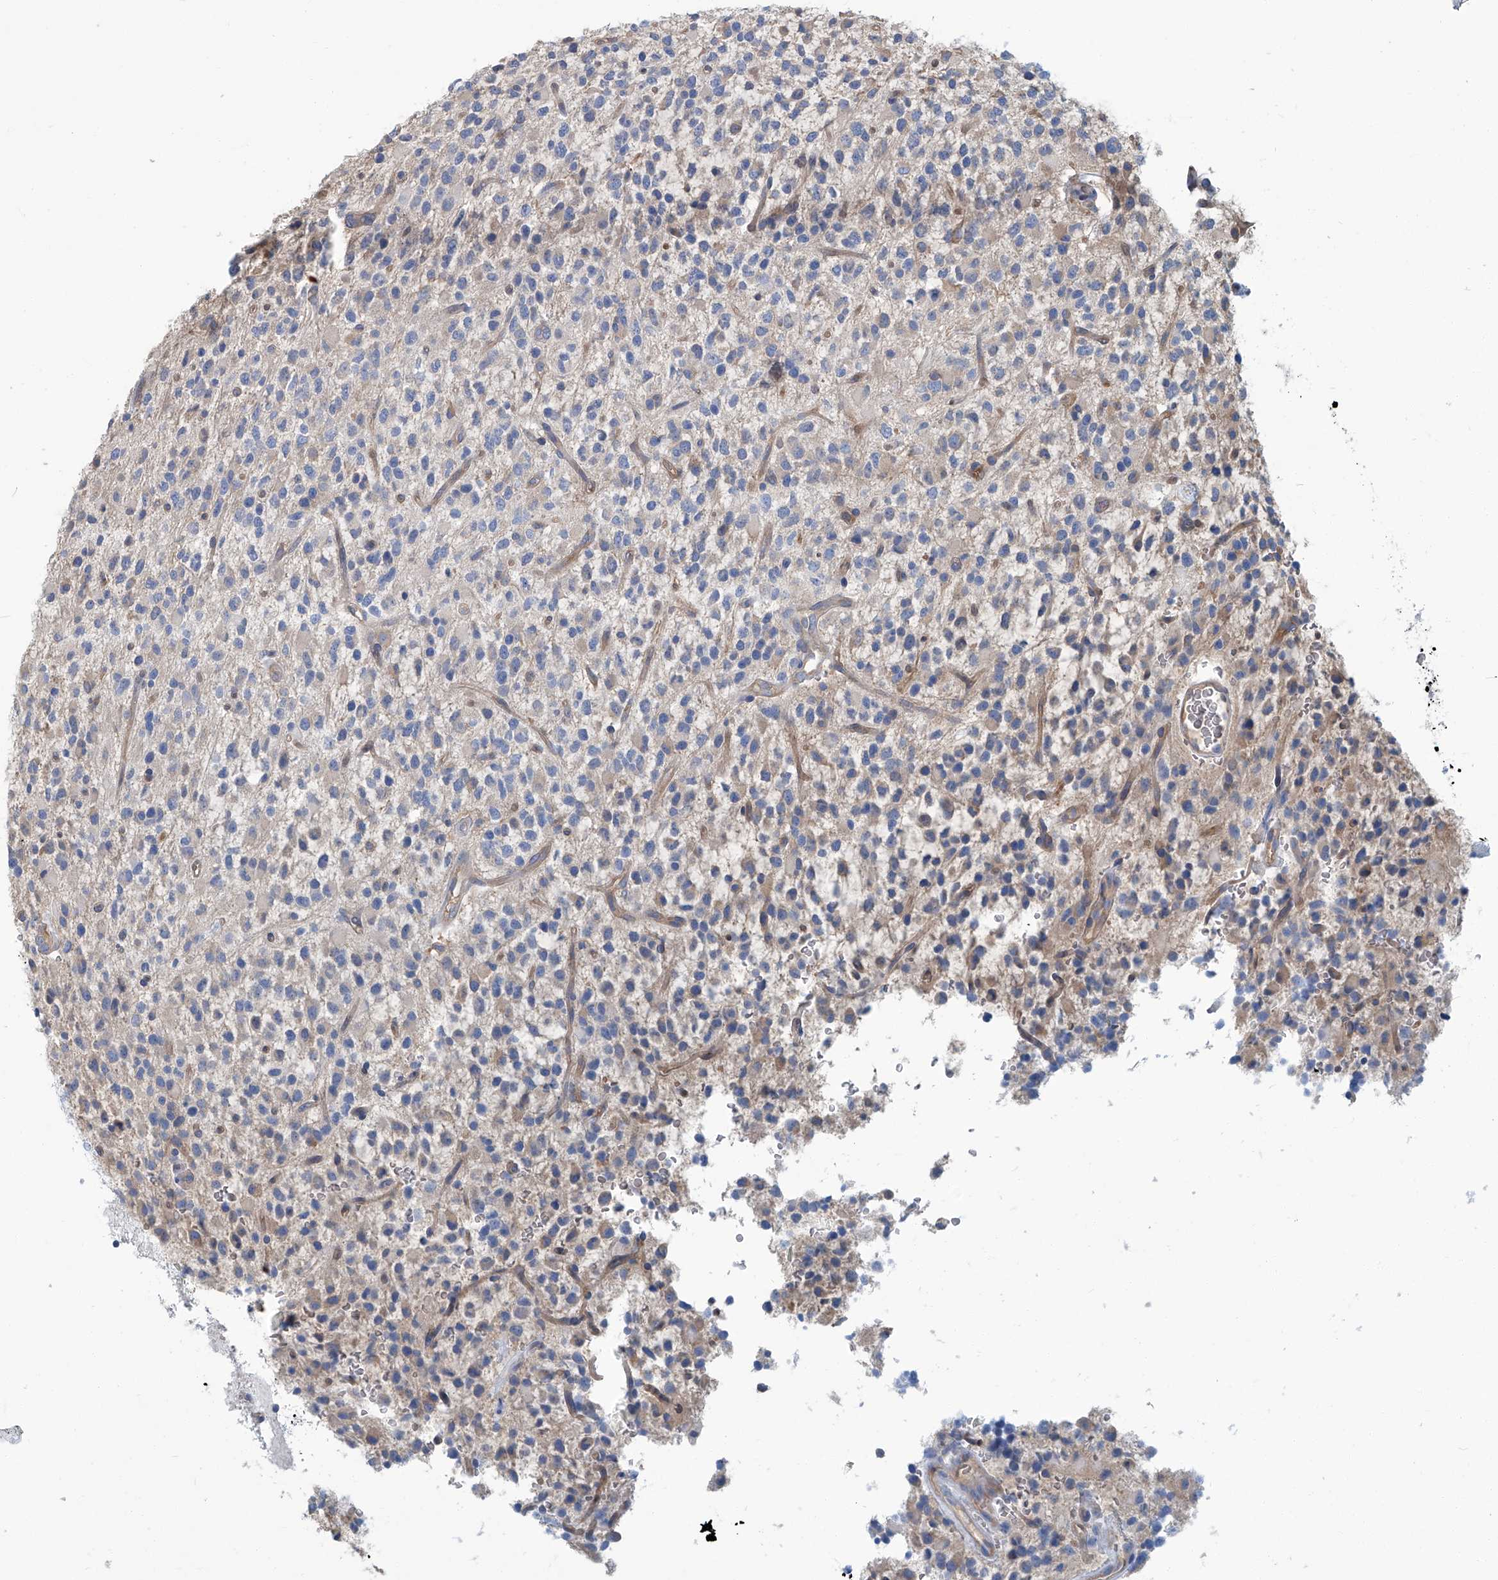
{"staining": {"intensity": "weak", "quantity": "<25%", "location": "cytoplasmic/membranous"}, "tissue": "glioma", "cell_type": "Tumor cells", "image_type": "cancer", "snomed": [{"axis": "morphology", "description": "Glioma, malignant, High grade"}, {"axis": "topography", "description": "Brain"}], "caption": "Human glioma stained for a protein using immunohistochemistry demonstrates no expression in tumor cells.", "gene": "PFKL", "patient": {"sex": "male", "age": 34}}